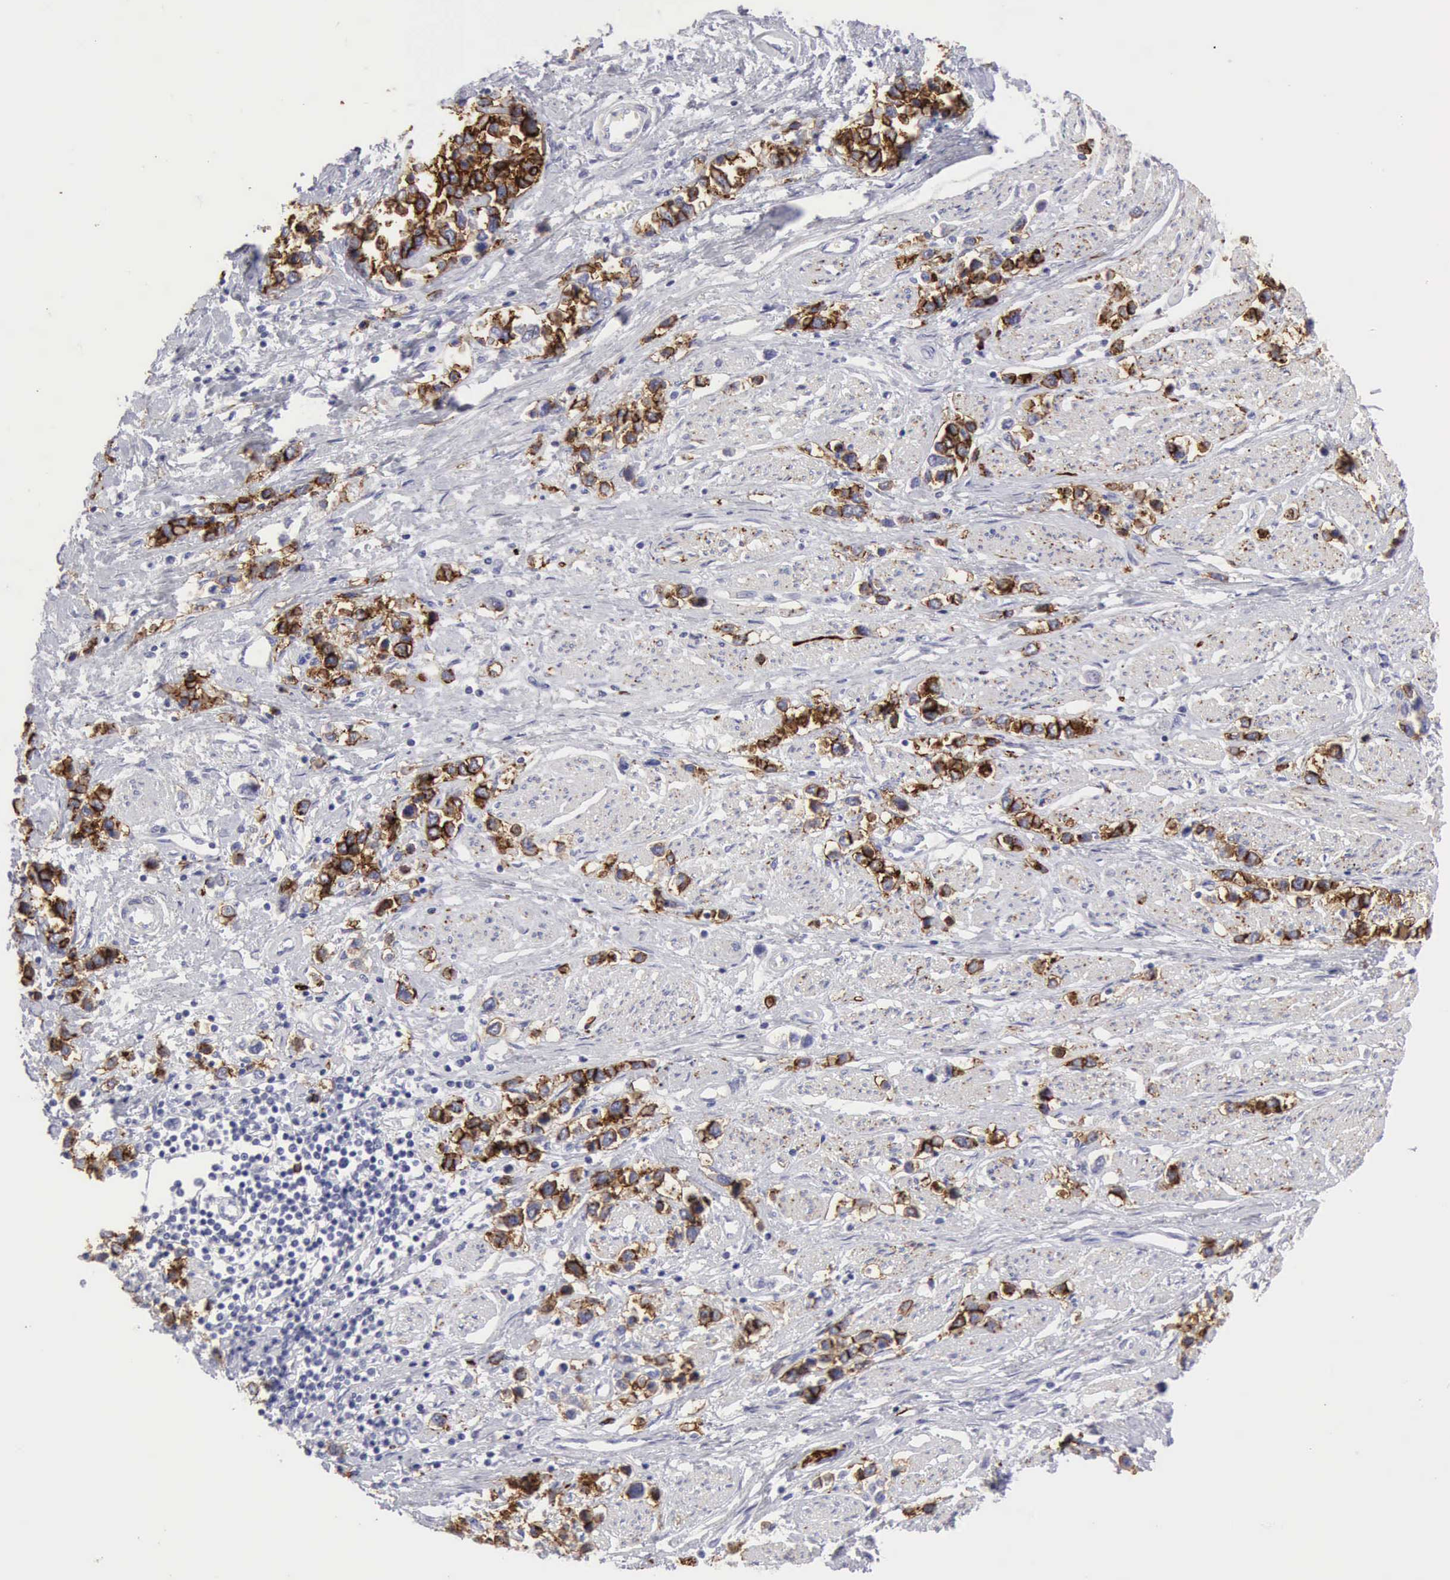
{"staining": {"intensity": "strong", "quantity": "25%-75%", "location": "cytoplasmic/membranous"}, "tissue": "stomach cancer", "cell_type": "Tumor cells", "image_type": "cancer", "snomed": [{"axis": "morphology", "description": "Adenocarcinoma, NOS"}, {"axis": "topography", "description": "Stomach, upper"}], "caption": "Protein staining of stomach cancer tissue reveals strong cytoplasmic/membranous positivity in approximately 25%-75% of tumor cells. (DAB = brown stain, brightfield microscopy at high magnification).", "gene": "NCAM1", "patient": {"sex": "male", "age": 76}}